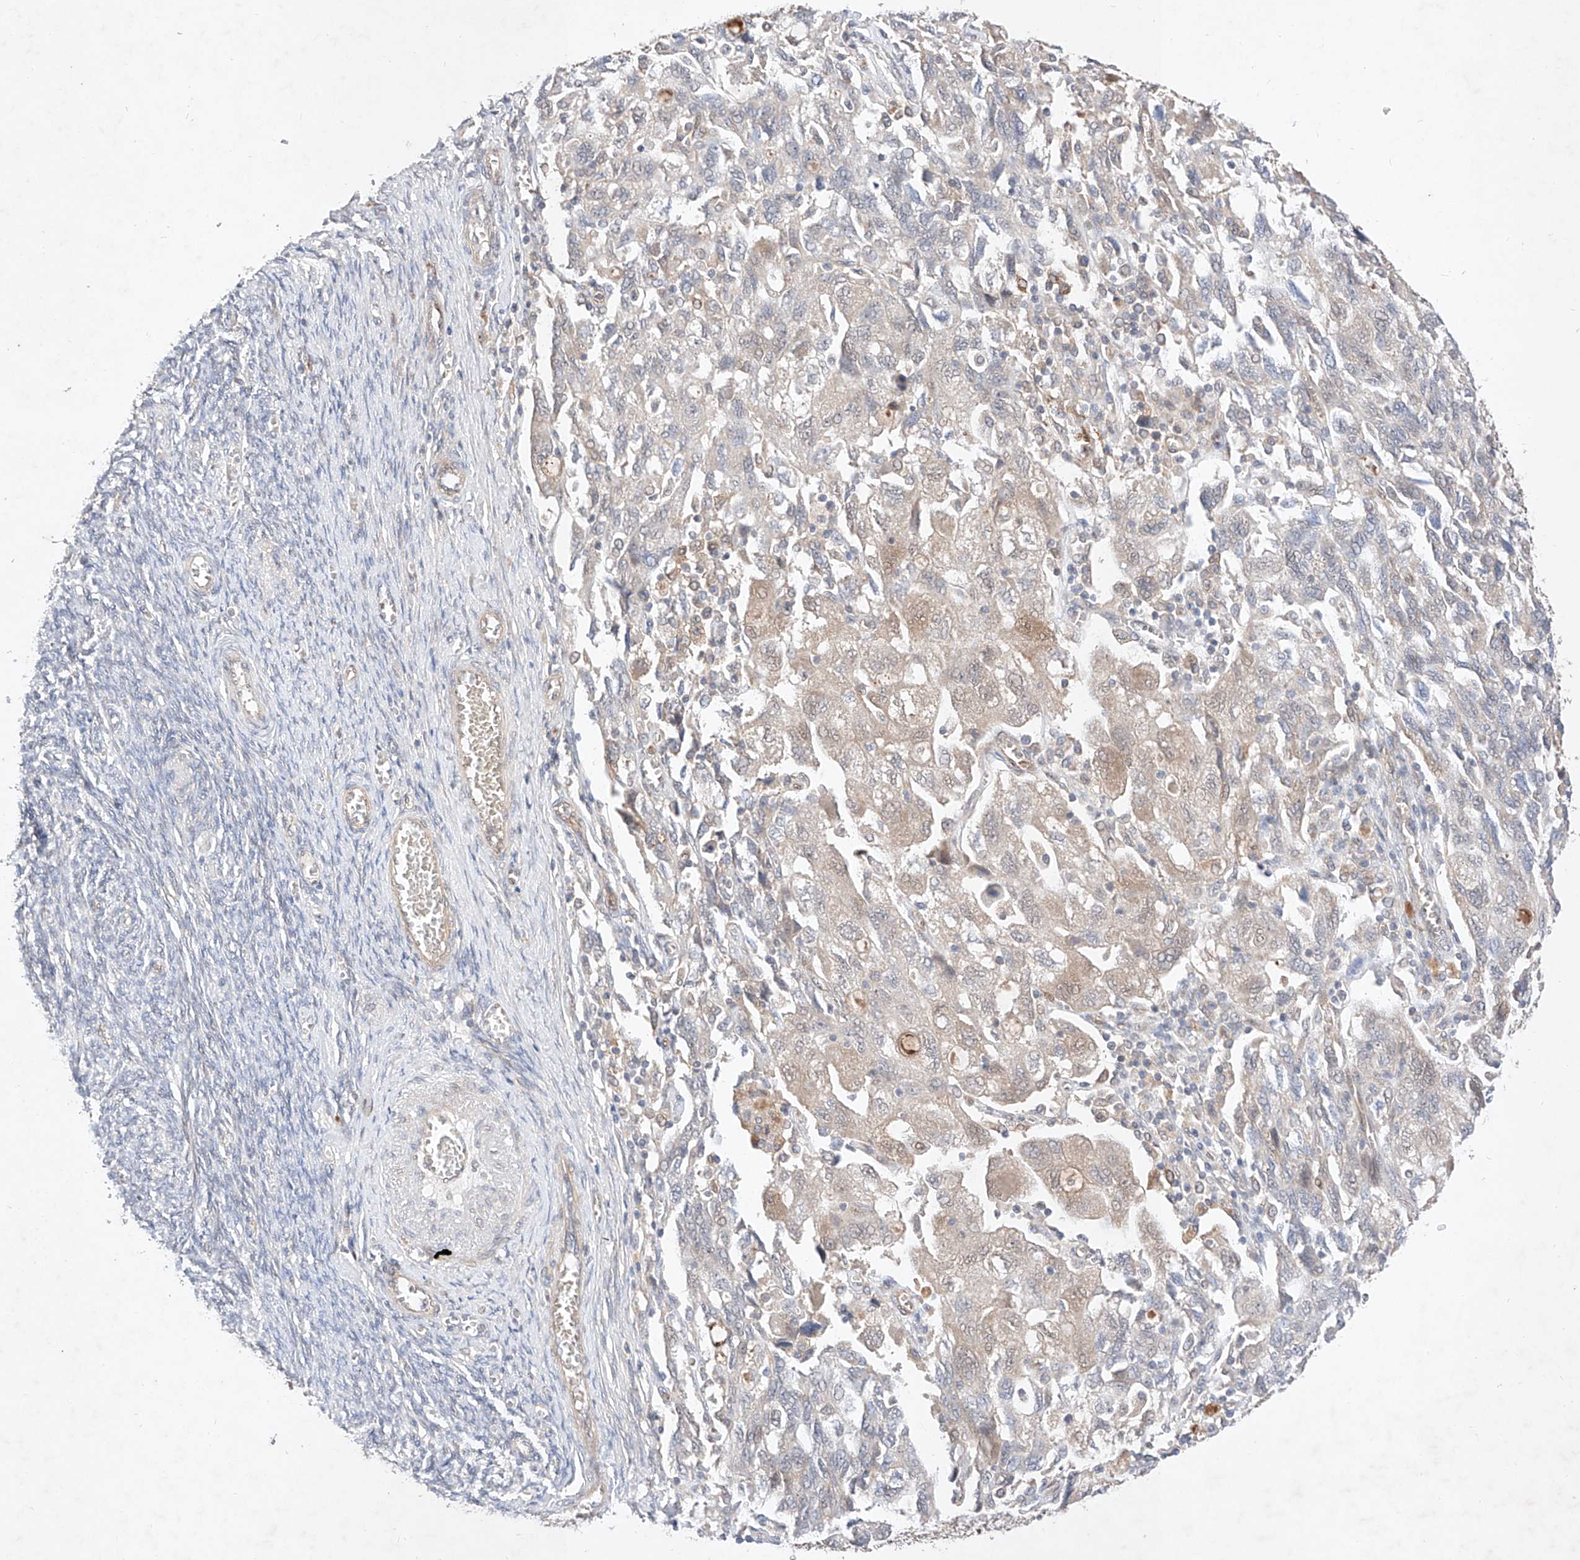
{"staining": {"intensity": "weak", "quantity": "<25%", "location": "cytoplasmic/membranous"}, "tissue": "ovarian cancer", "cell_type": "Tumor cells", "image_type": "cancer", "snomed": [{"axis": "morphology", "description": "Carcinoma, NOS"}, {"axis": "morphology", "description": "Cystadenocarcinoma, serous, NOS"}, {"axis": "topography", "description": "Ovary"}], "caption": "IHC image of neoplastic tissue: ovarian cancer stained with DAB (3,3'-diaminobenzidine) shows no significant protein staining in tumor cells. (Brightfield microscopy of DAB IHC at high magnification).", "gene": "ZNF124", "patient": {"sex": "female", "age": 69}}